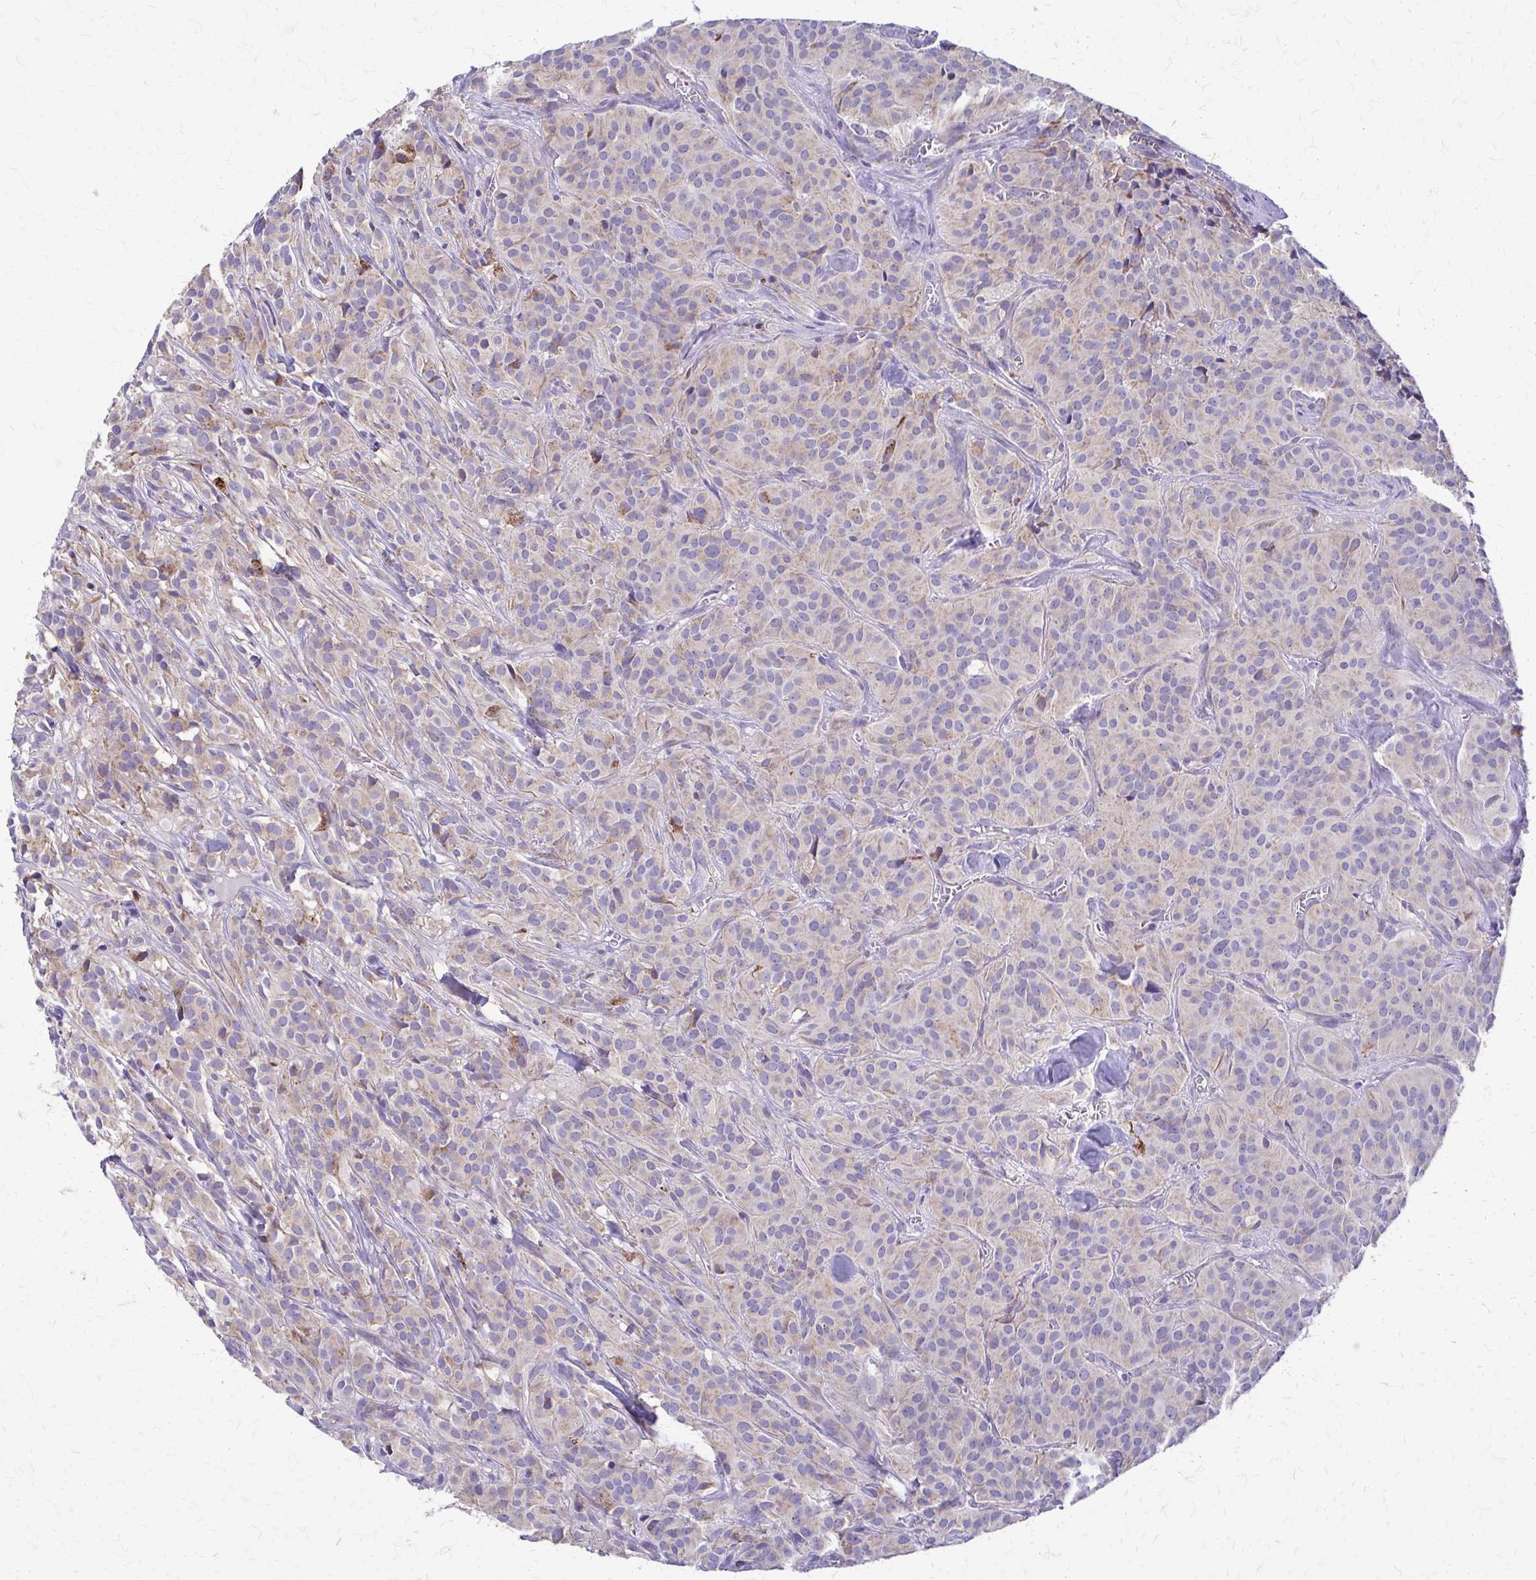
{"staining": {"intensity": "weak", "quantity": "<25%", "location": "cytoplasmic/membranous"}, "tissue": "glioma", "cell_type": "Tumor cells", "image_type": "cancer", "snomed": [{"axis": "morphology", "description": "Glioma, malignant, Low grade"}, {"axis": "topography", "description": "Brain"}], "caption": "DAB (3,3'-diaminobenzidine) immunohistochemical staining of human malignant glioma (low-grade) shows no significant positivity in tumor cells.", "gene": "SAMD13", "patient": {"sex": "male", "age": 42}}